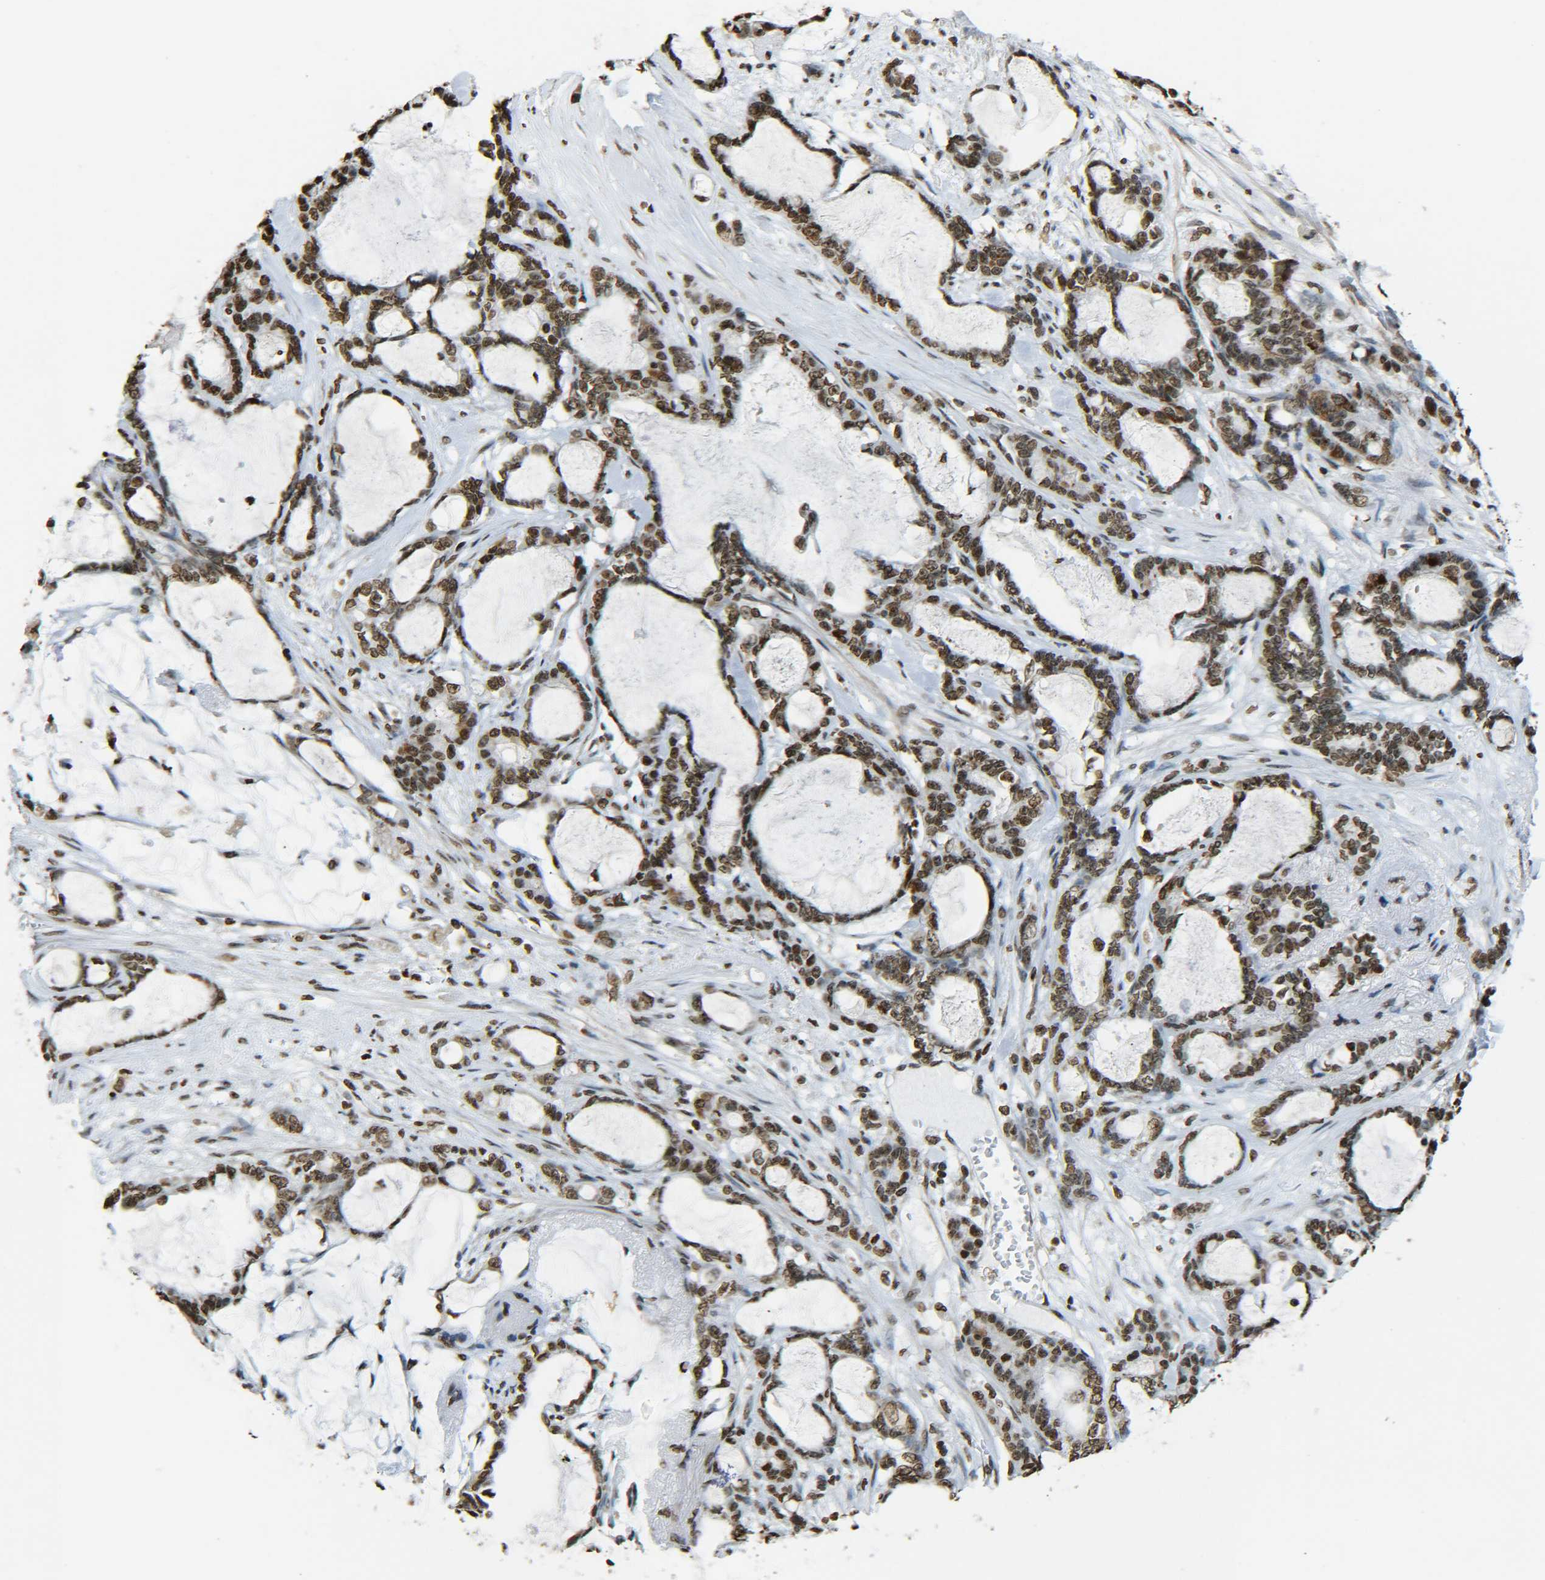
{"staining": {"intensity": "strong", "quantity": ">75%", "location": "nuclear"}, "tissue": "pancreatic cancer", "cell_type": "Tumor cells", "image_type": "cancer", "snomed": [{"axis": "morphology", "description": "Adenocarcinoma, NOS"}, {"axis": "topography", "description": "Pancreas"}], "caption": "The histopathology image shows staining of pancreatic cancer (adenocarcinoma), revealing strong nuclear protein staining (brown color) within tumor cells. The protein of interest is stained brown, and the nuclei are stained in blue (DAB IHC with brightfield microscopy, high magnification).", "gene": "H4C16", "patient": {"sex": "female", "age": 73}}